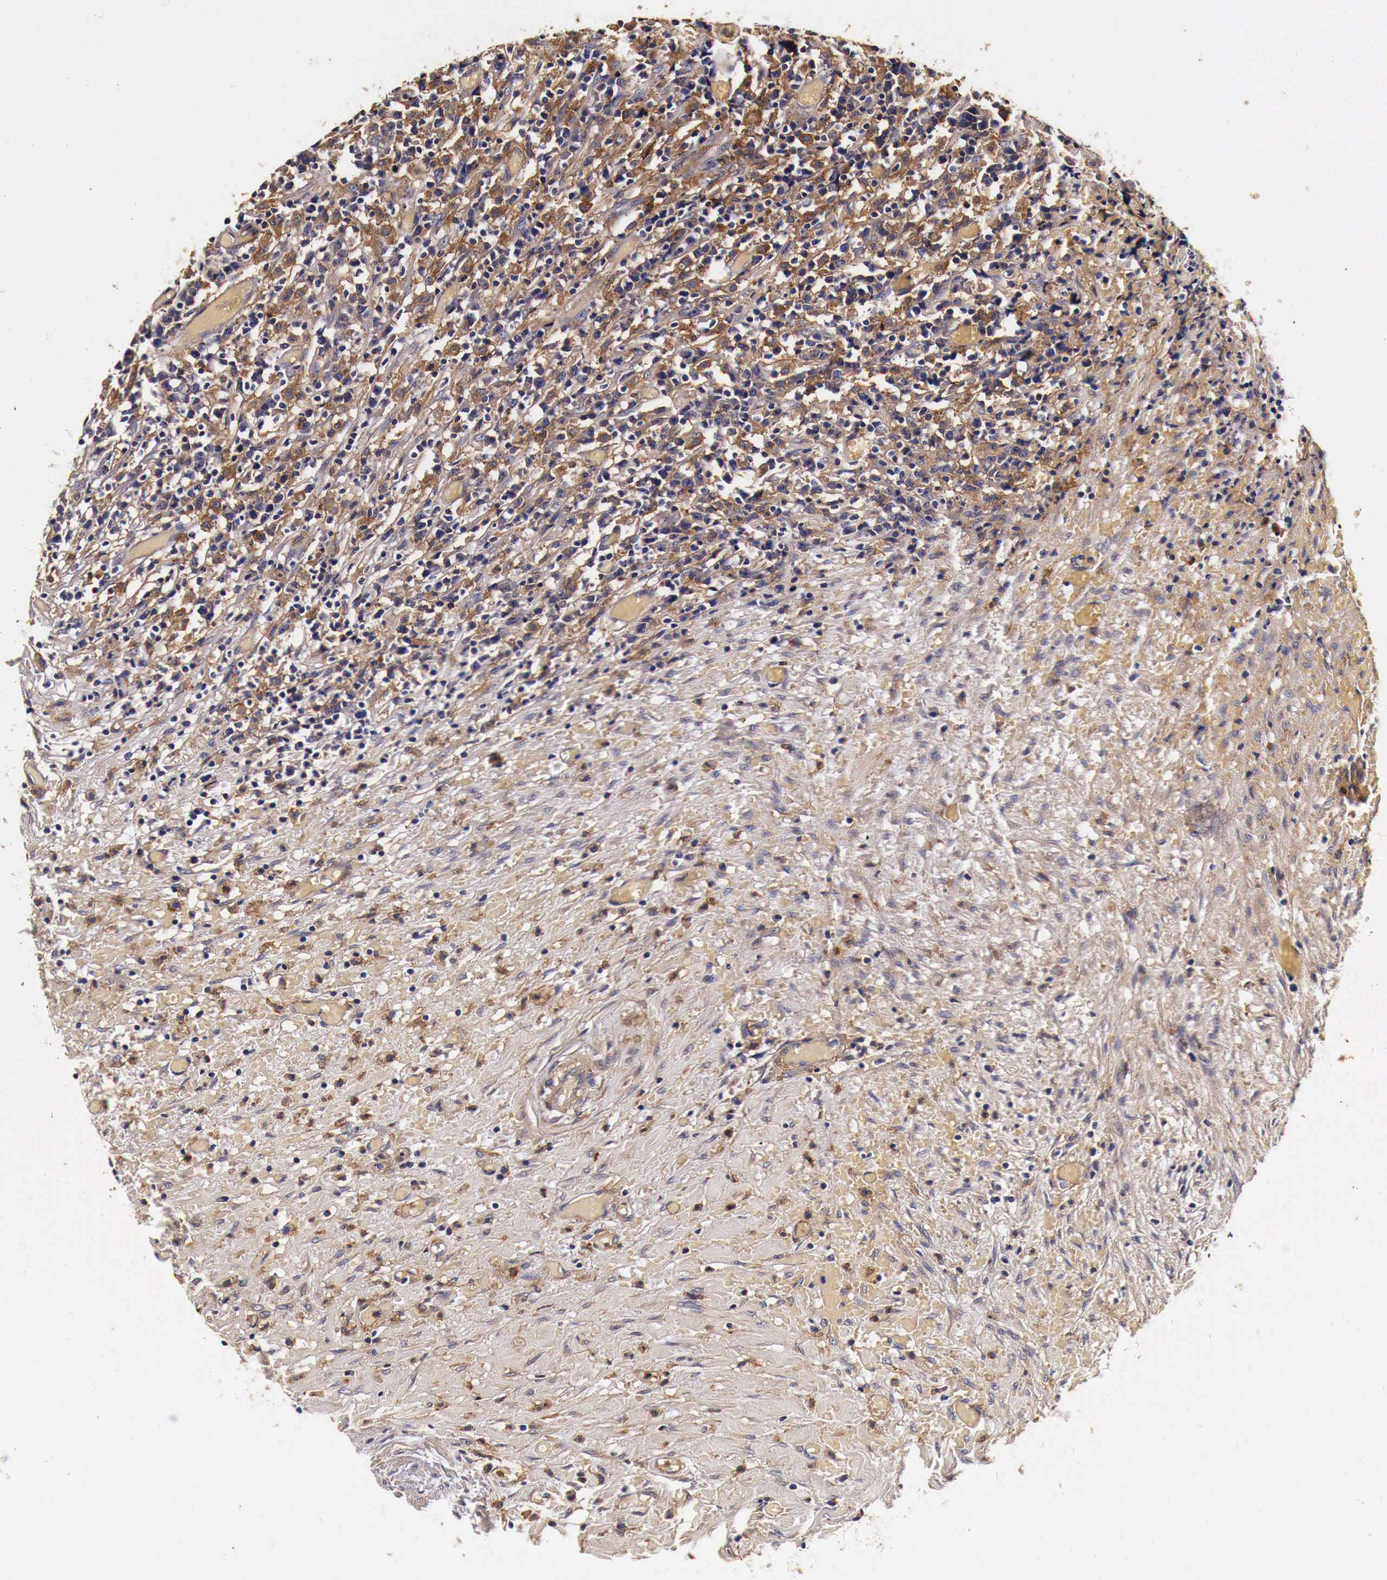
{"staining": {"intensity": "moderate", "quantity": "25%-75%", "location": "cytoplasmic/membranous"}, "tissue": "lymphoma", "cell_type": "Tumor cells", "image_type": "cancer", "snomed": [{"axis": "morphology", "description": "Malignant lymphoma, non-Hodgkin's type, High grade"}, {"axis": "topography", "description": "Colon"}], "caption": "A photomicrograph of high-grade malignant lymphoma, non-Hodgkin's type stained for a protein shows moderate cytoplasmic/membranous brown staining in tumor cells. (Brightfield microscopy of DAB IHC at high magnification).", "gene": "RP2", "patient": {"sex": "male", "age": 82}}